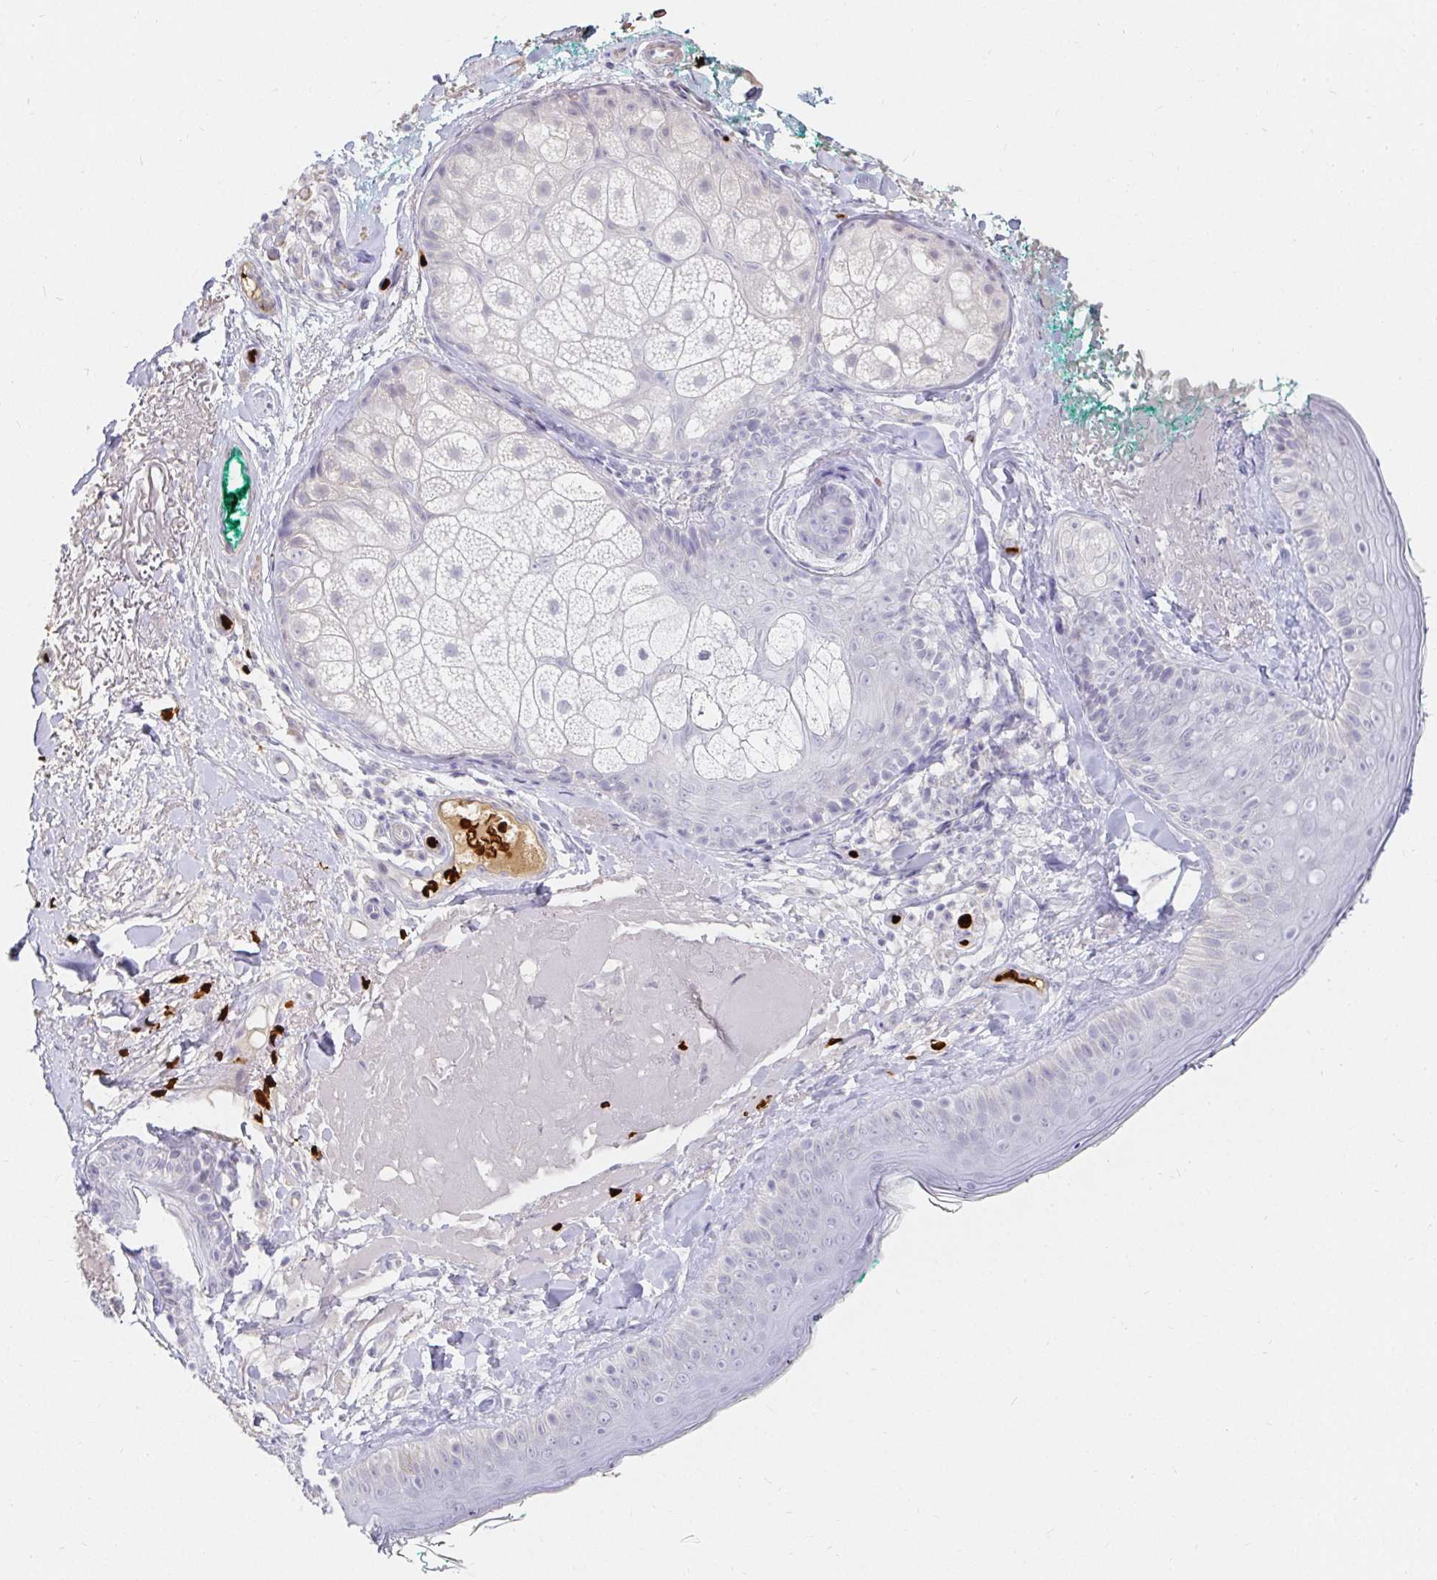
{"staining": {"intensity": "negative", "quantity": "none", "location": "none"}, "tissue": "skin", "cell_type": "Fibroblasts", "image_type": "normal", "snomed": [{"axis": "morphology", "description": "Normal tissue, NOS"}, {"axis": "topography", "description": "Skin"}], "caption": "The micrograph exhibits no staining of fibroblasts in benign skin.", "gene": "FGF21", "patient": {"sex": "male", "age": 73}}